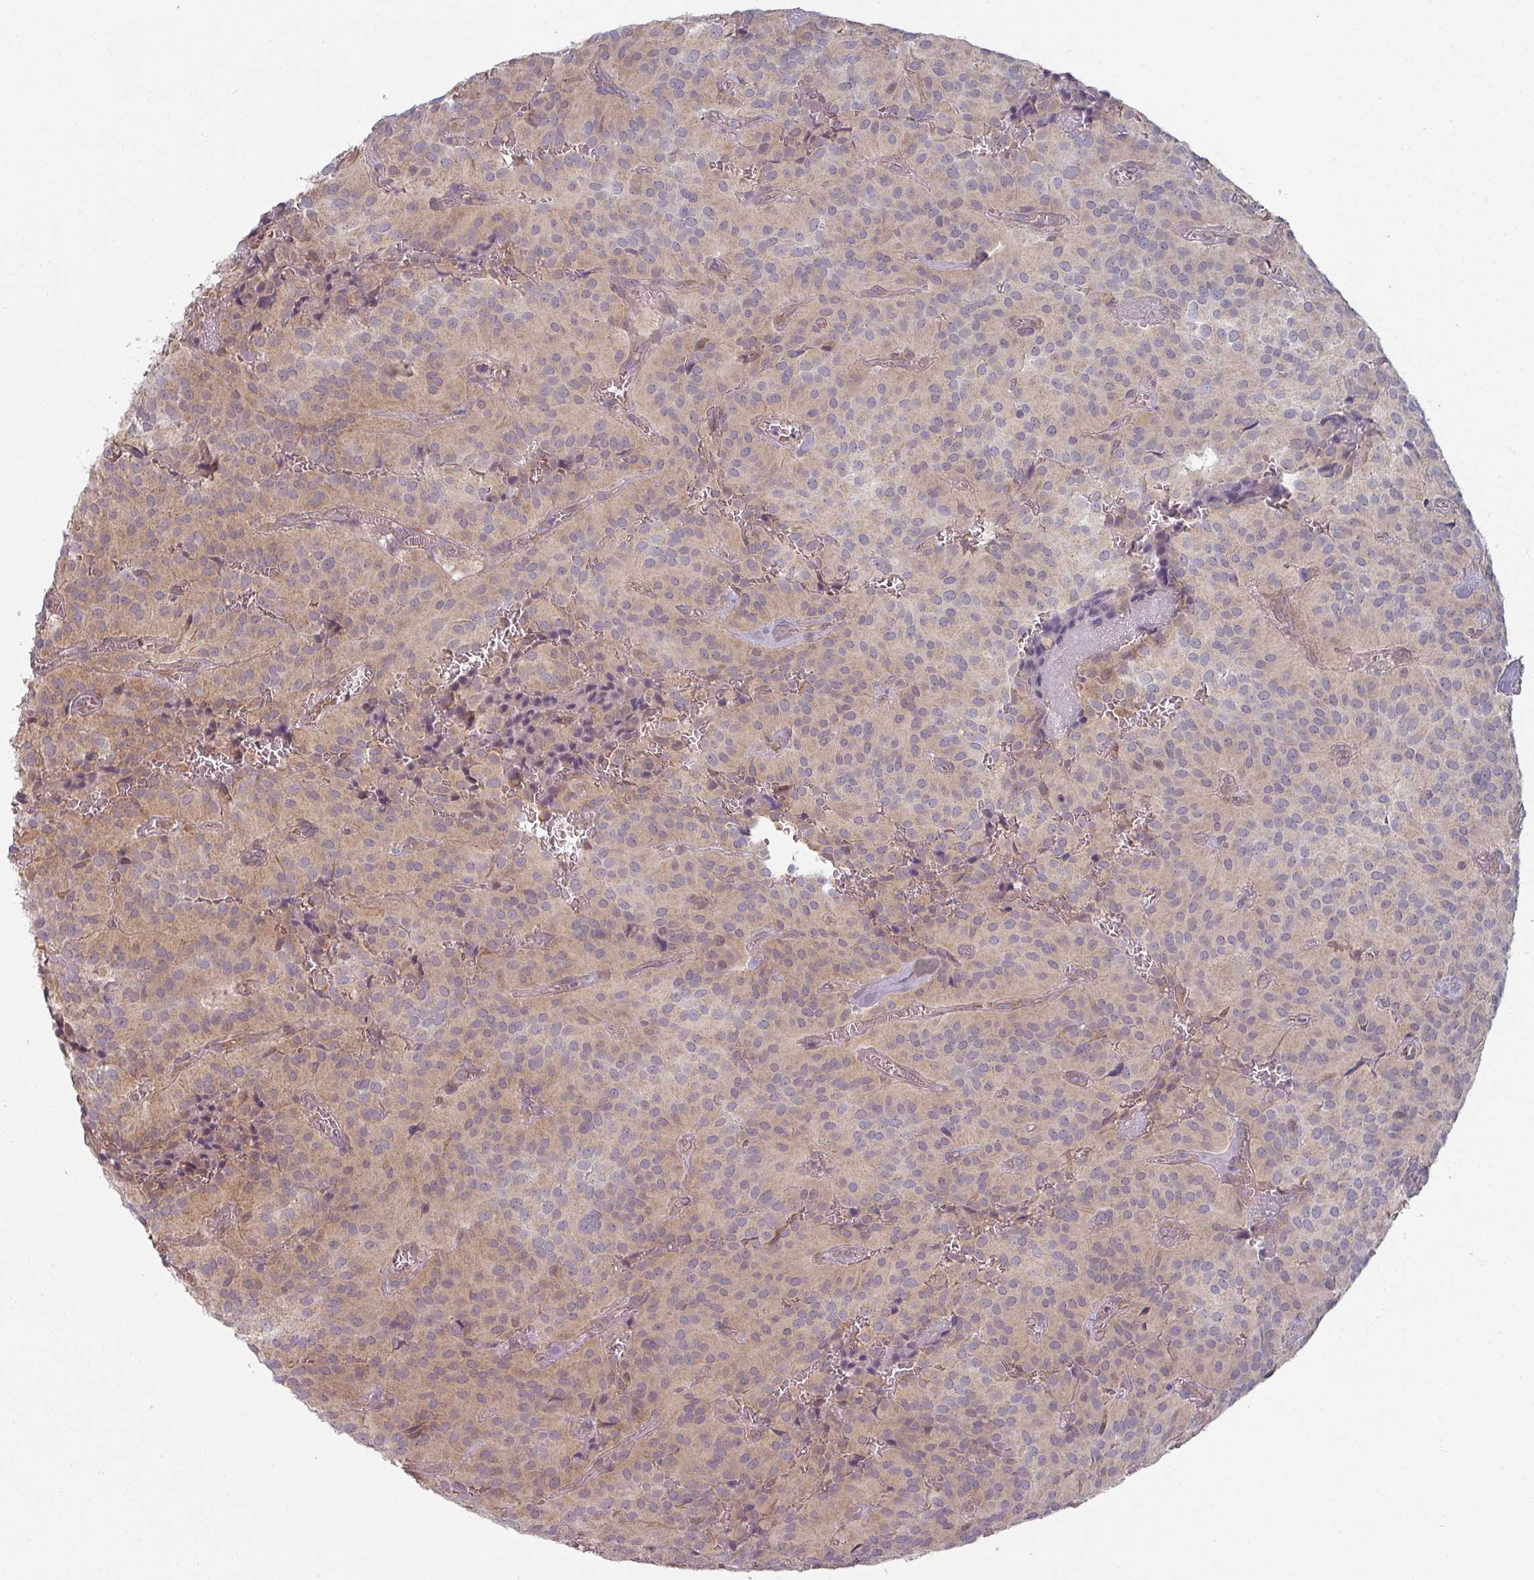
{"staining": {"intensity": "negative", "quantity": "none", "location": "none"}, "tissue": "glioma", "cell_type": "Tumor cells", "image_type": "cancer", "snomed": [{"axis": "morphology", "description": "Glioma, malignant, Low grade"}, {"axis": "topography", "description": "Brain"}], "caption": "IHC of human glioma reveals no staining in tumor cells.", "gene": "PLEKHJ1", "patient": {"sex": "male", "age": 42}}